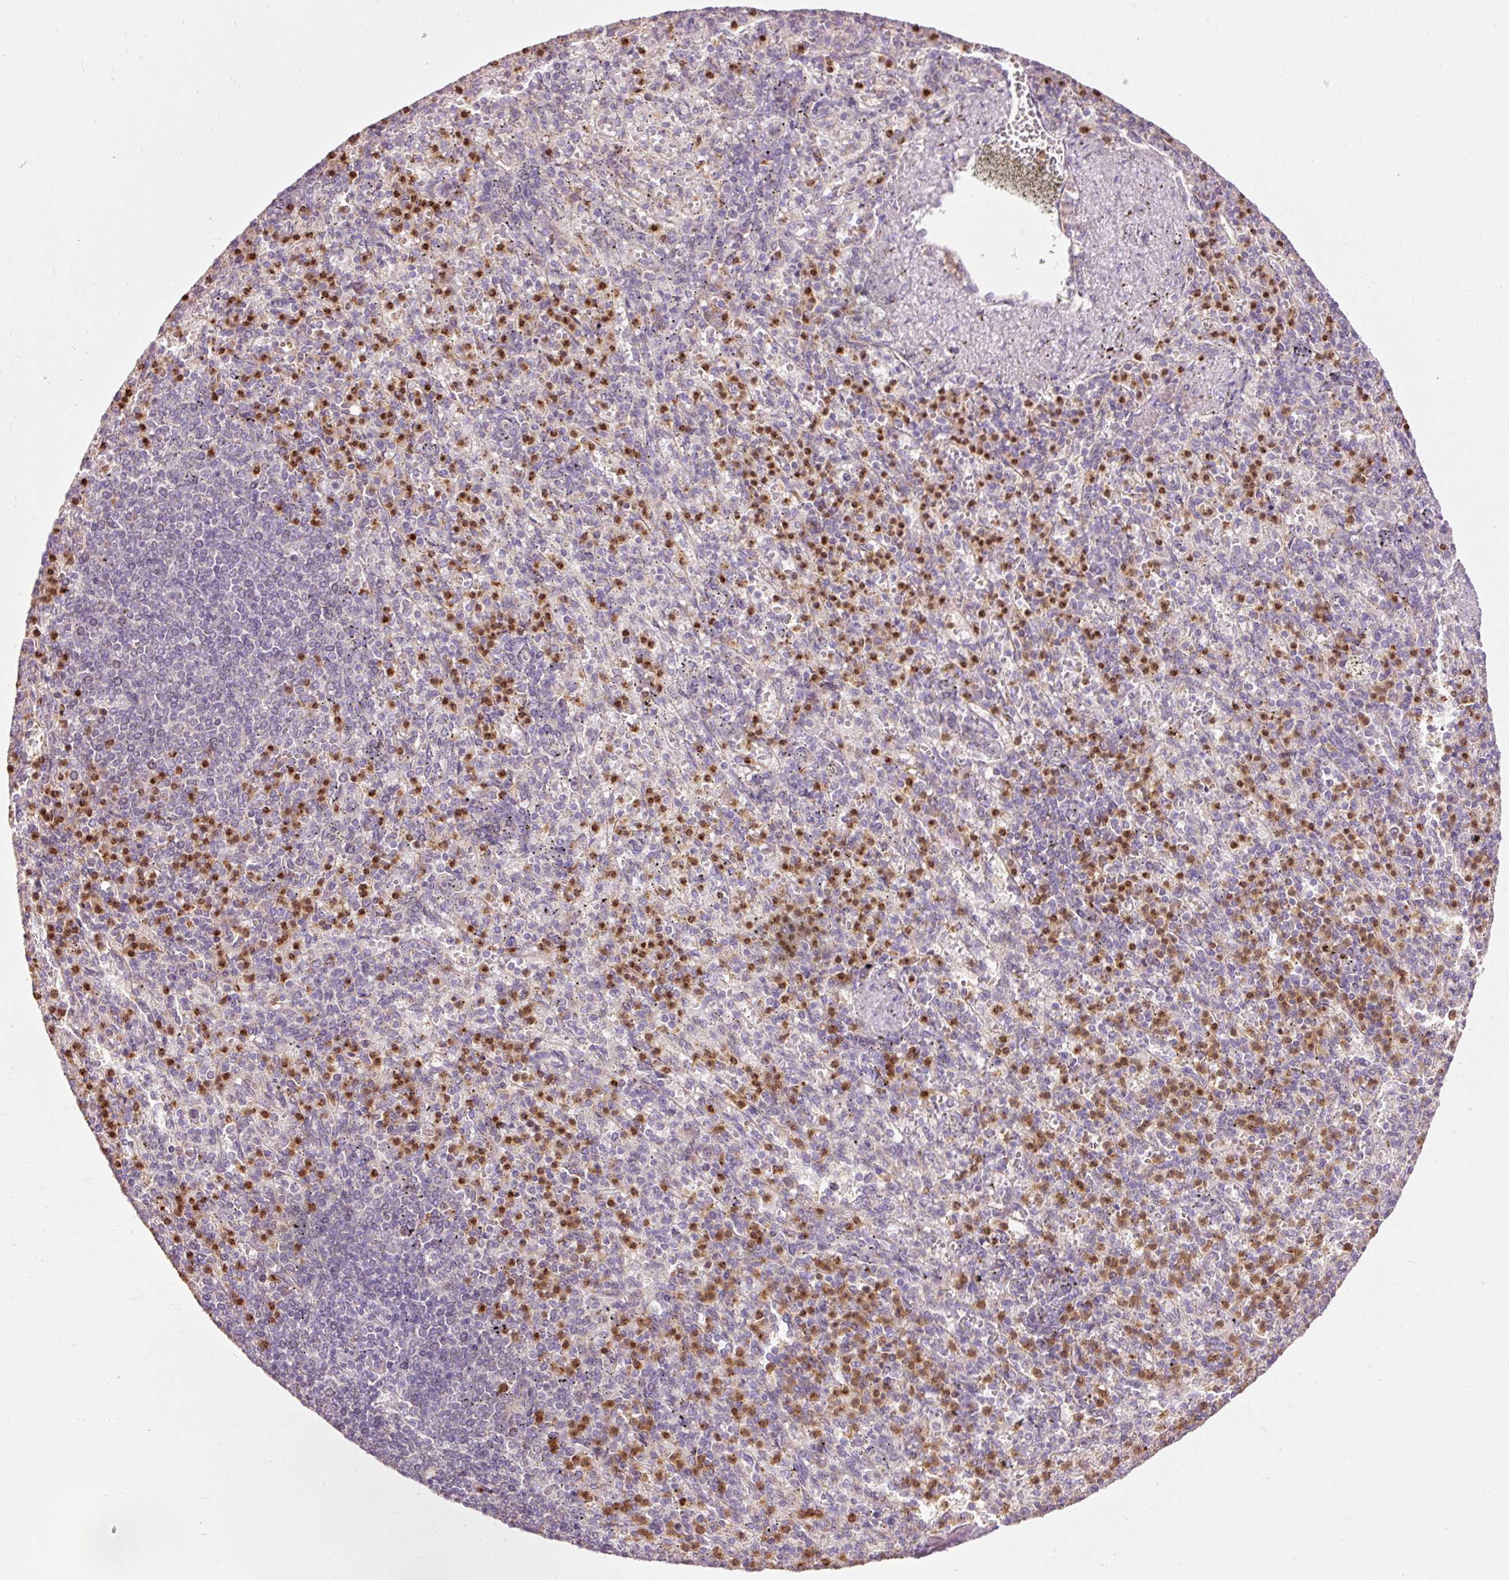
{"staining": {"intensity": "strong", "quantity": "25%-75%", "location": "cytoplasmic/membranous"}, "tissue": "spleen", "cell_type": "Cells in red pulp", "image_type": "normal", "snomed": [{"axis": "morphology", "description": "Normal tissue, NOS"}, {"axis": "topography", "description": "Spleen"}], "caption": "An IHC histopathology image of normal tissue is shown. Protein staining in brown highlights strong cytoplasmic/membranous positivity in spleen within cells in red pulp.", "gene": "PRDX5", "patient": {"sex": "female", "age": 74}}